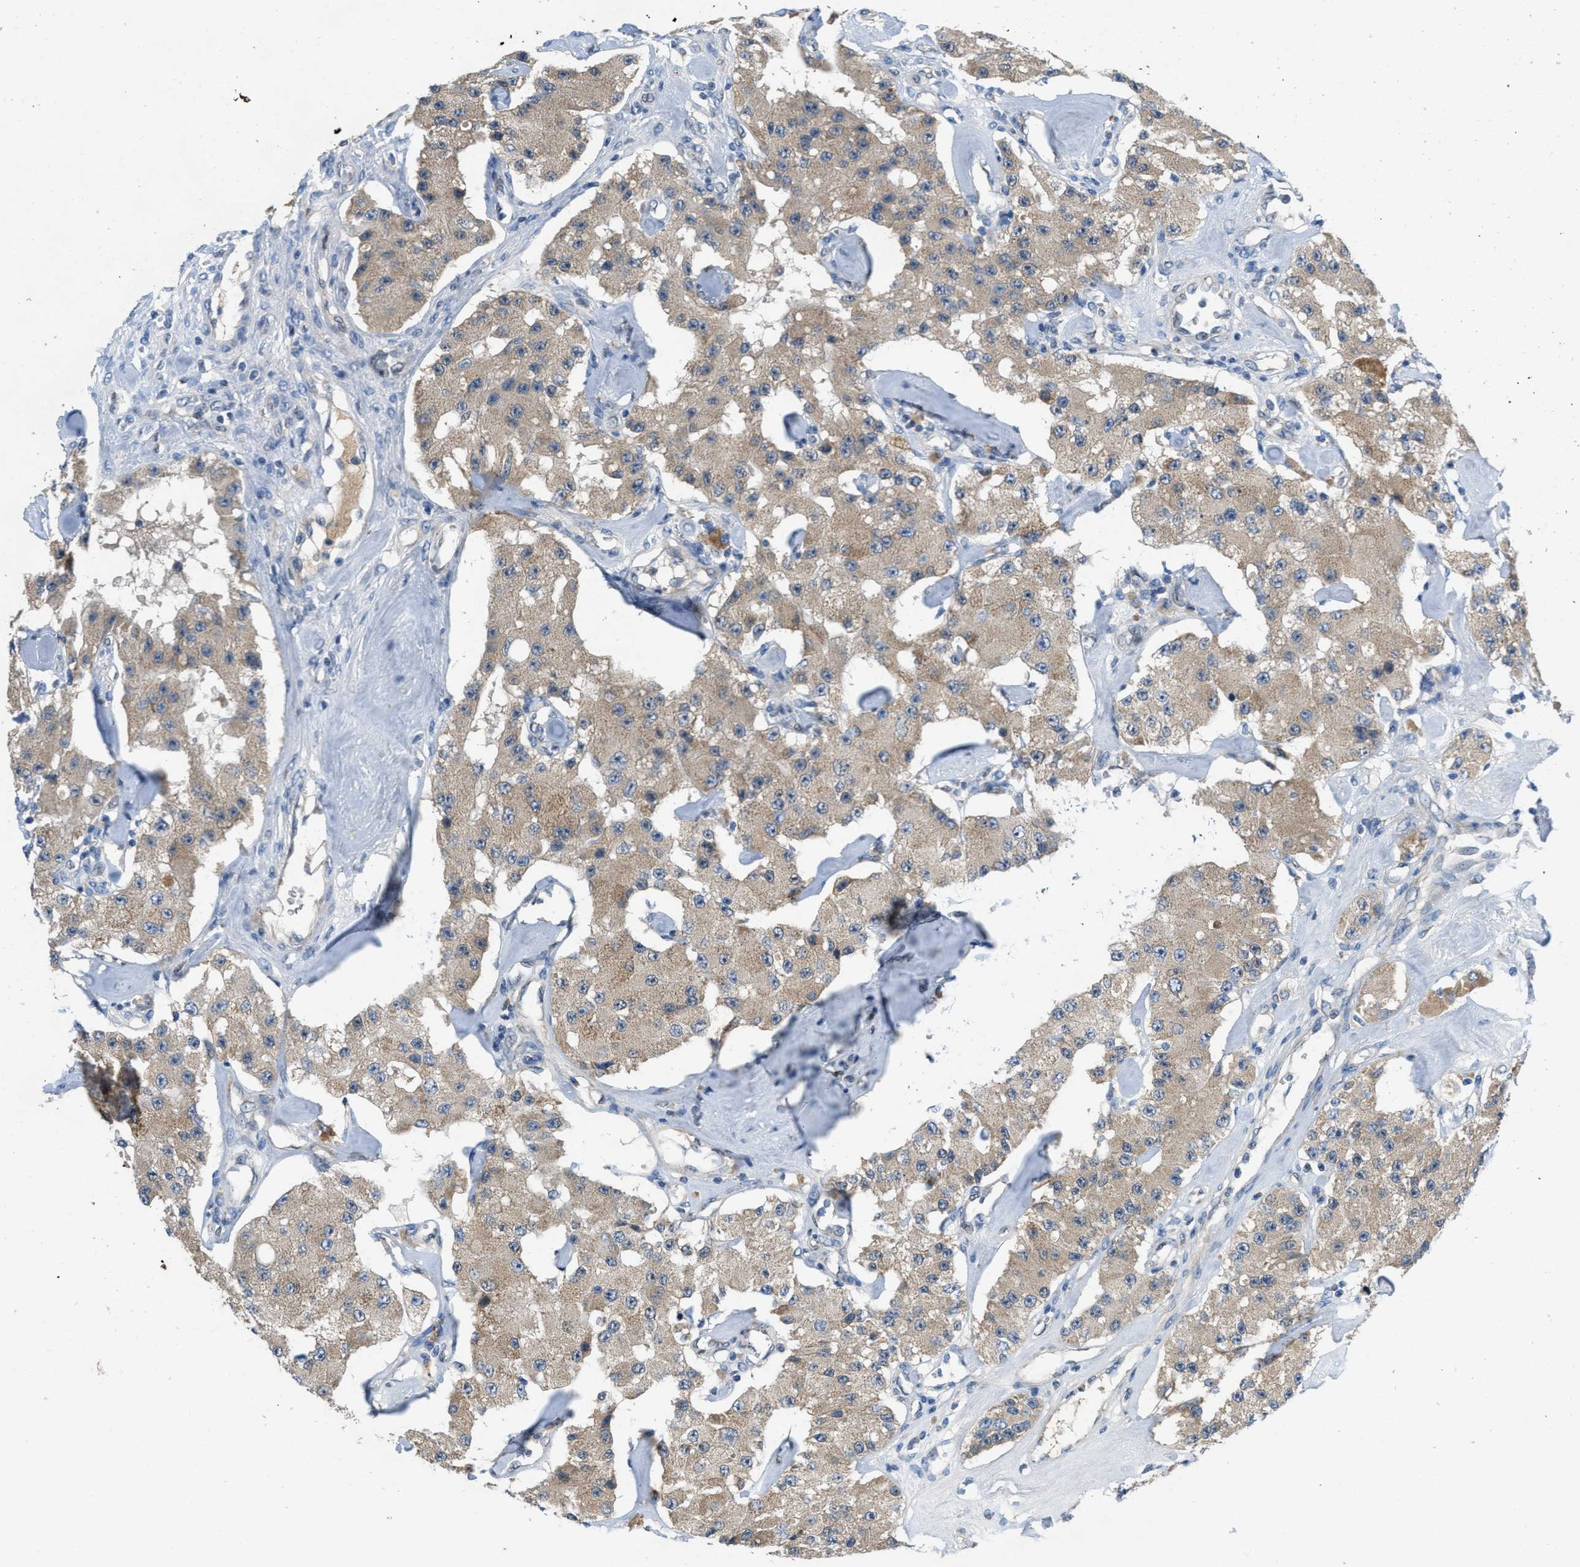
{"staining": {"intensity": "weak", "quantity": ">75%", "location": "cytoplasmic/membranous"}, "tissue": "carcinoid", "cell_type": "Tumor cells", "image_type": "cancer", "snomed": [{"axis": "morphology", "description": "Carcinoid, malignant, NOS"}, {"axis": "topography", "description": "Pancreas"}], "caption": "An immunohistochemistry (IHC) micrograph of neoplastic tissue is shown. Protein staining in brown labels weak cytoplasmic/membranous positivity in carcinoid (malignant) within tumor cells. (brown staining indicates protein expression, while blue staining denotes nuclei).", "gene": "PNKD", "patient": {"sex": "male", "age": 41}}